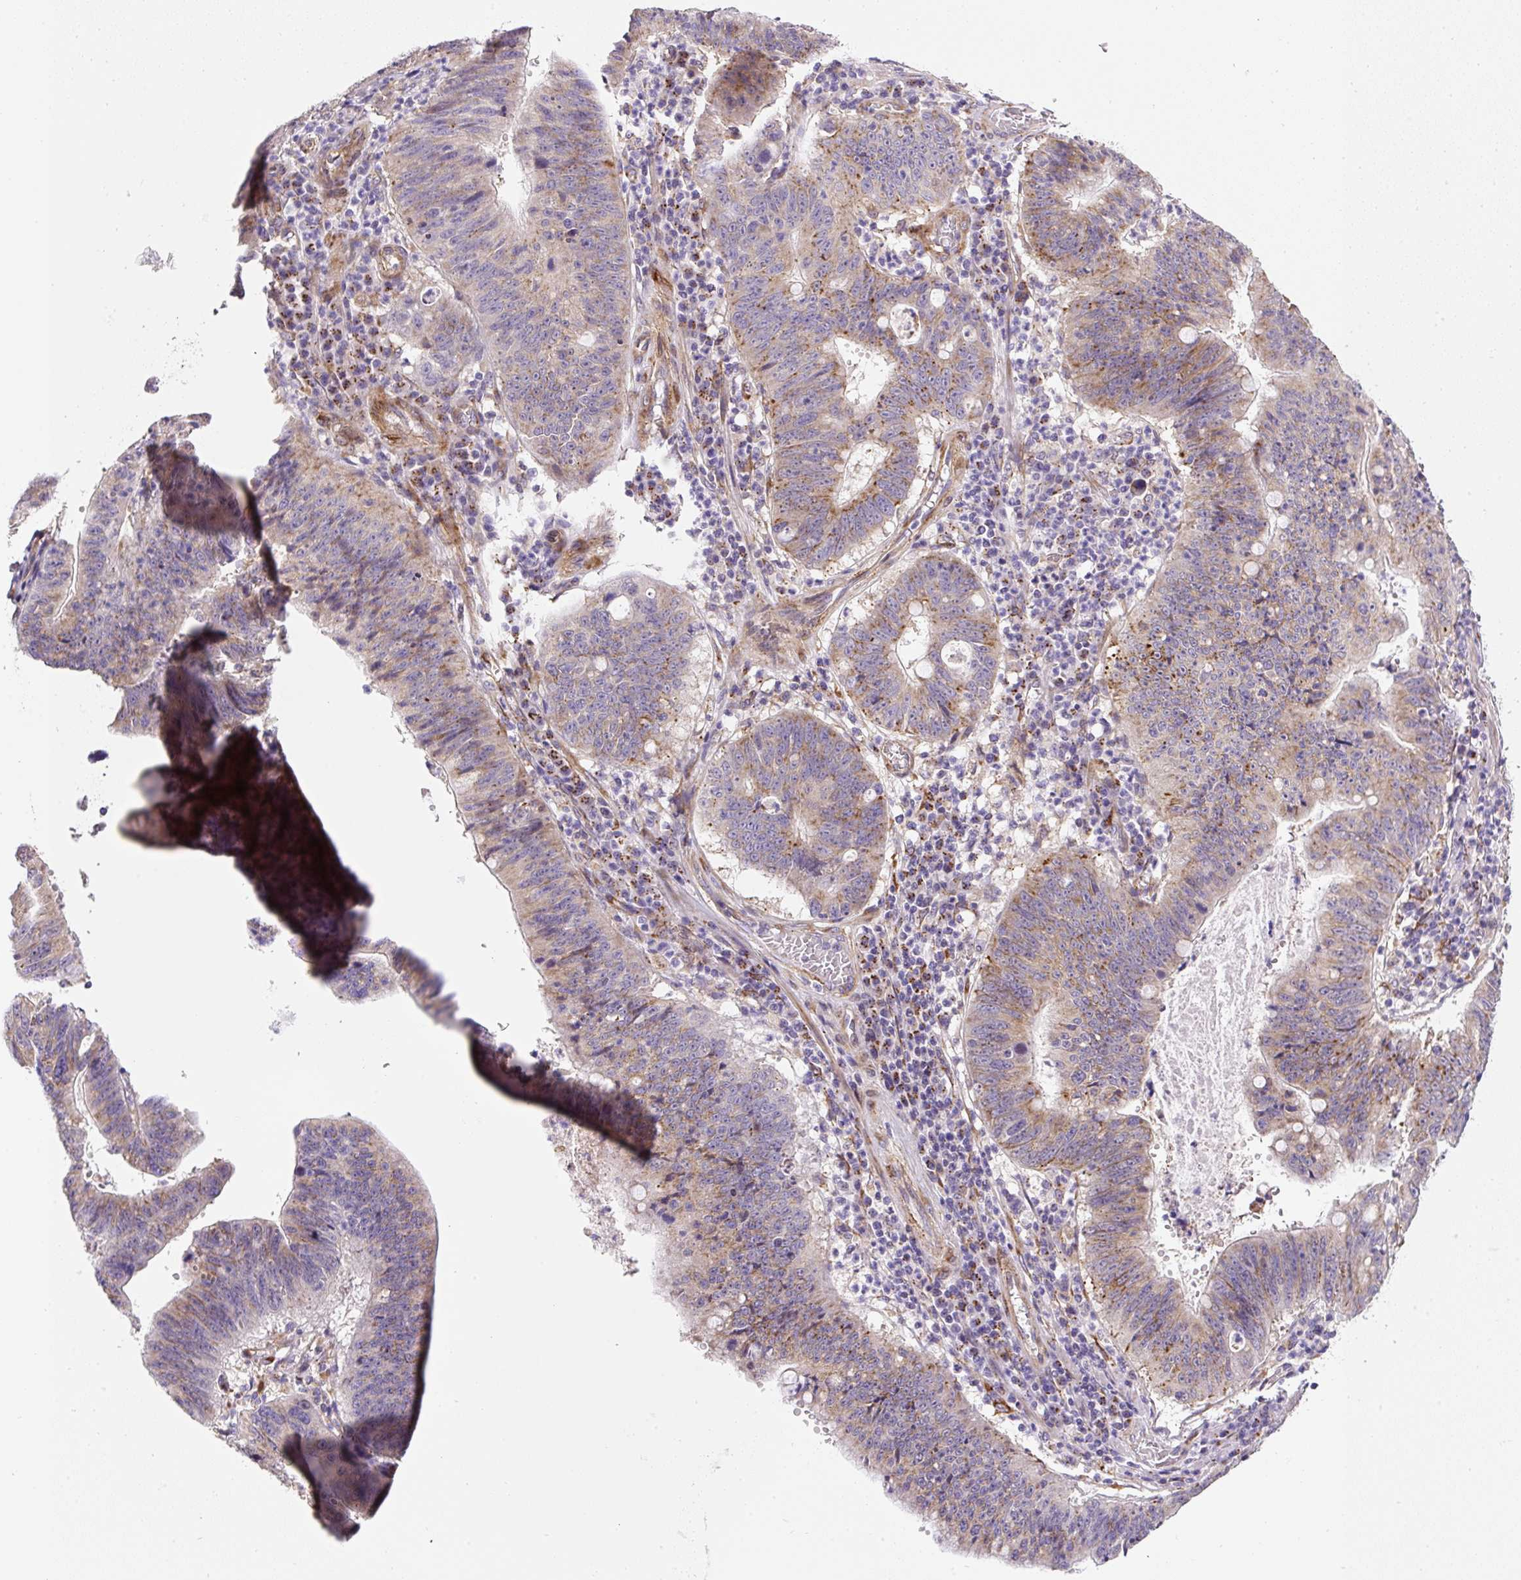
{"staining": {"intensity": "moderate", "quantity": "25%-75%", "location": "cytoplasmic/membranous"}, "tissue": "stomach cancer", "cell_type": "Tumor cells", "image_type": "cancer", "snomed": [{"axis": "morphology", "description": "Adenocarcinoma, NOS"}, {"axis": "topography", "description": "Stomach"}], "caption": "Protein analysis of stomach cancer (adenocarcinoma) tissue demonstrates moderate cytoplasmic/membranous positivity in approximately 25%-75% of tumor cells.", "gene": "RNF170", "patient": {"sex": "male", "age": 59}}